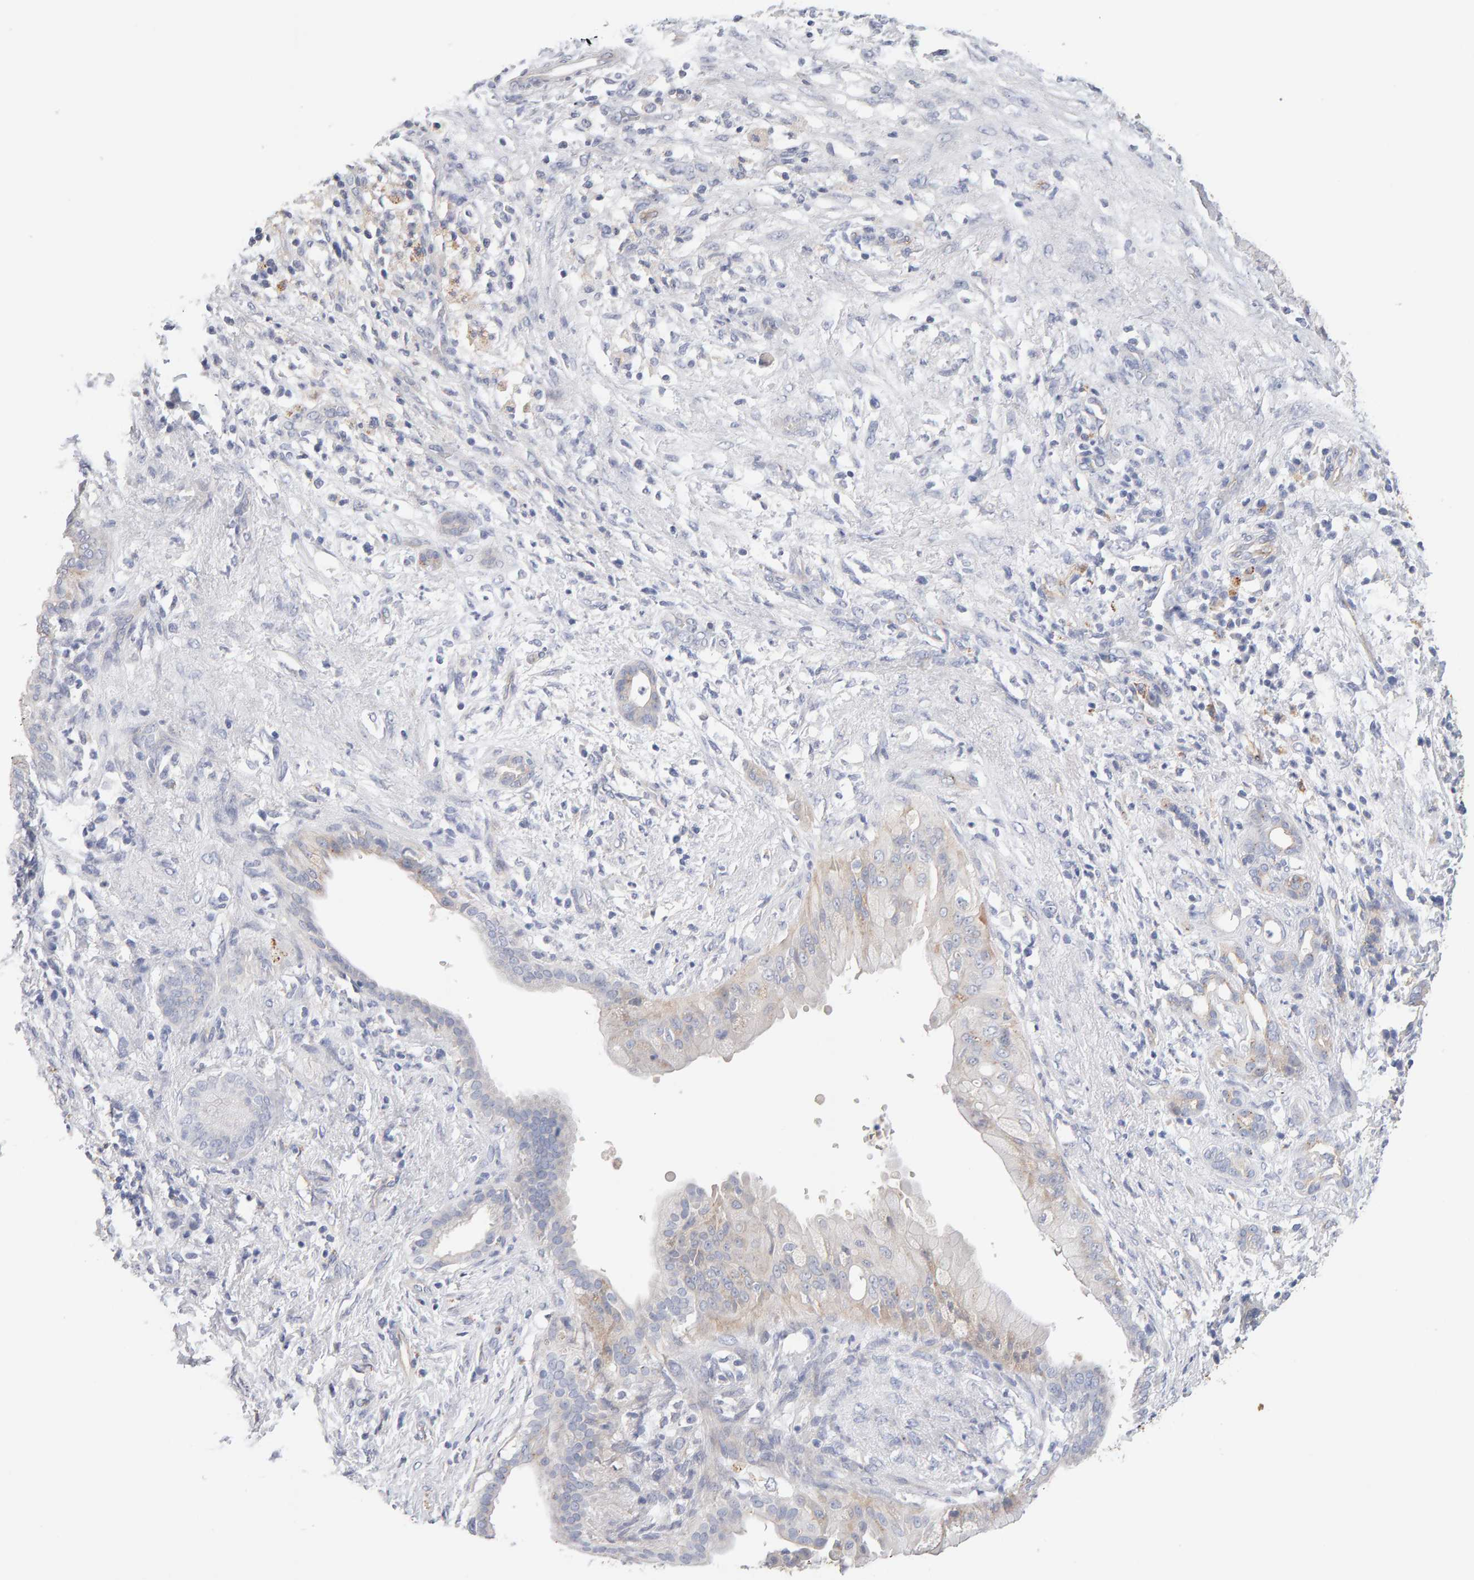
{"staining": {"intensity": "weak", "quantity": "<25%", "location": "cytoplasmic/membranous"}, "tissue": "pancreatic cancer", "cell_type": "Tumor cells", "image_type": "cancer", "snomed": [{"axis": "morphology", "description": "Adenocarcinoma, NOS"}, {"axis": "topography", "description": "Pancreas"}], "caption": "This is an immunohistochemistry (IHC) photomicrograph of human adenocarcinoma (pancreatic). There is no expression in tumor cells.", "gene": "METRNL", "patient": {"sex": "female", "age": 78}}